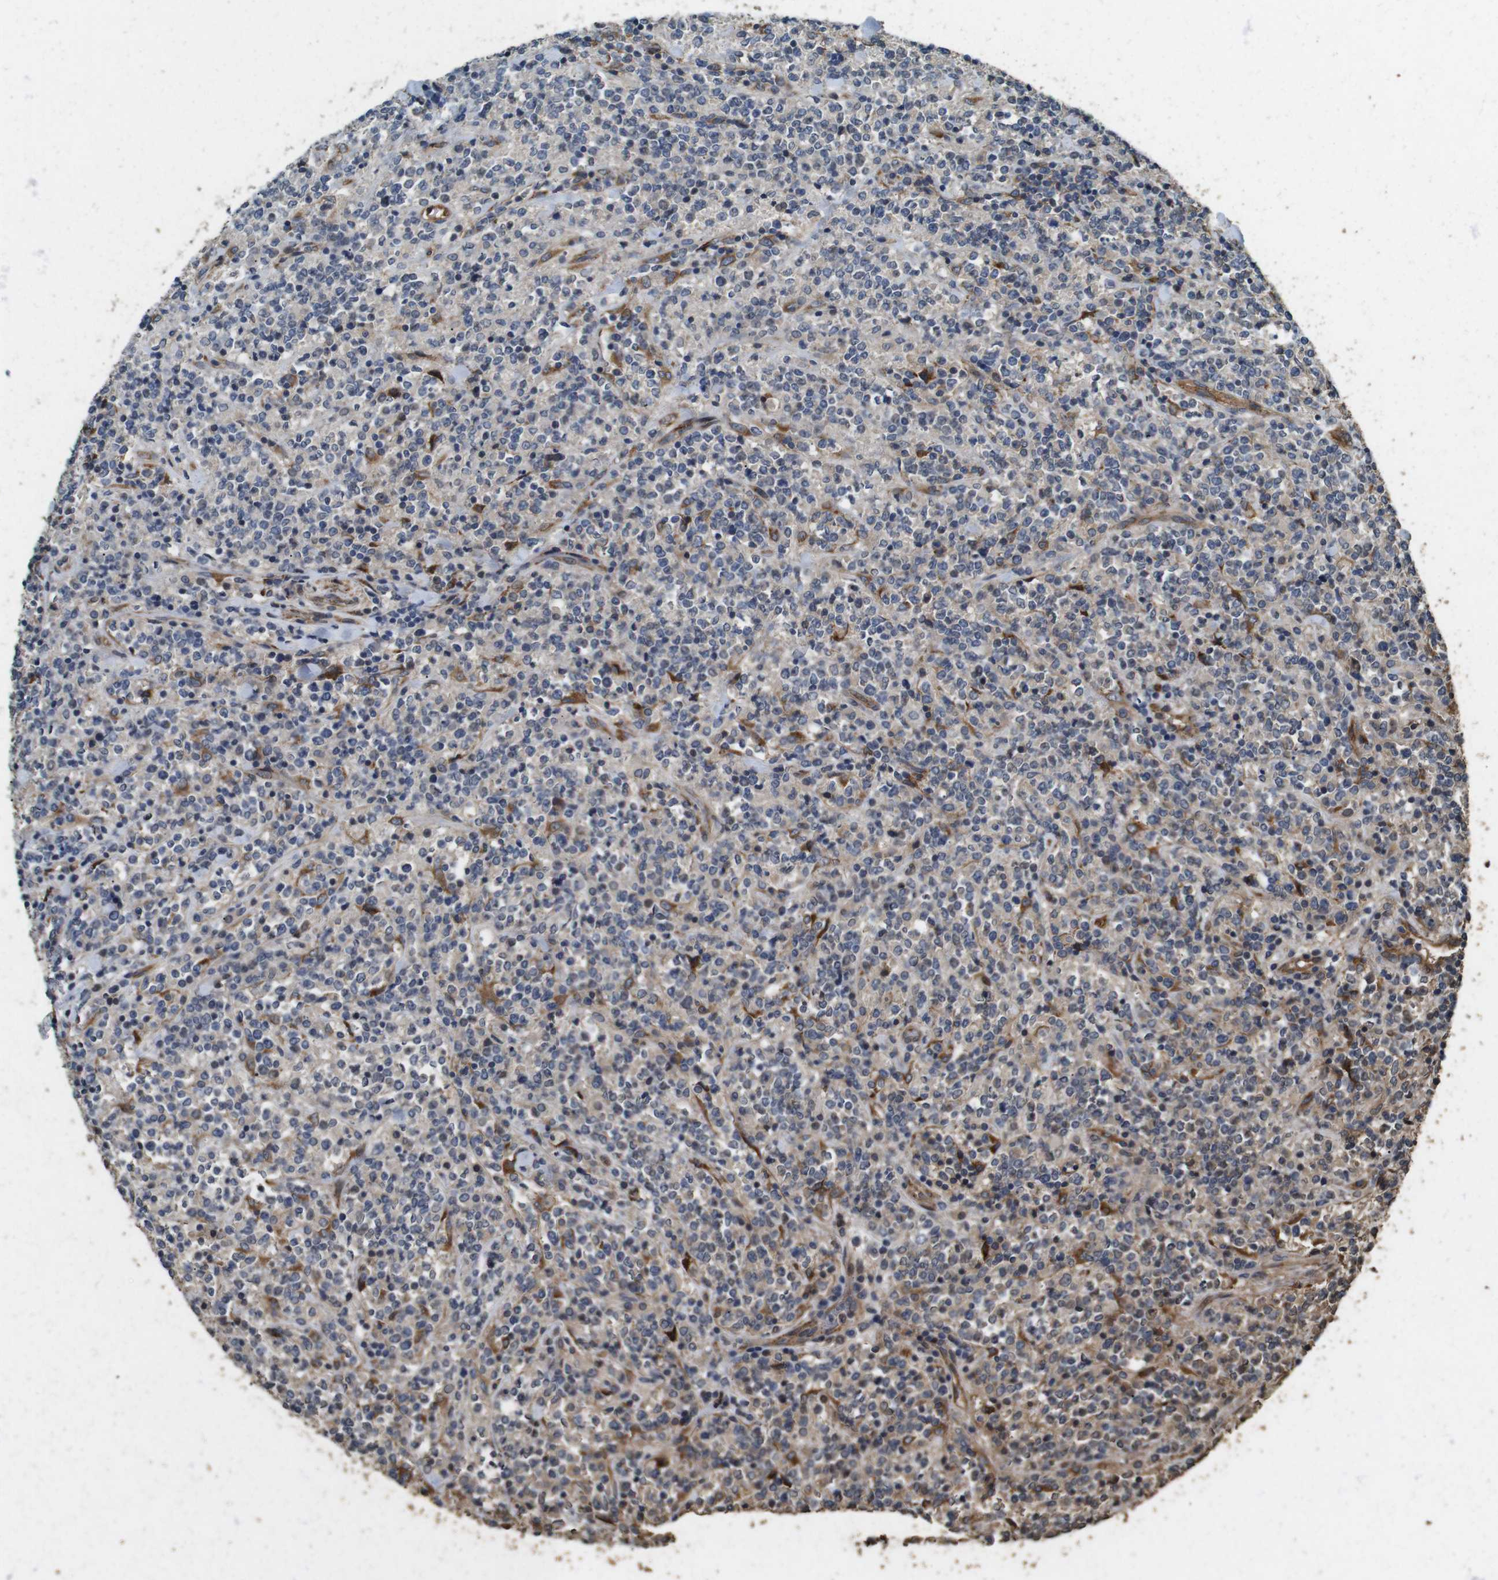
{"staining": {"intensity": "weak", "quantity": "25%-75%", "location": "cytoplasmic/membranous"}, "tissue": "lymphoma", "cell_type": "Tumor cells", "image_type": "cancer", "snomed": [{"axis": "morphology", "description": "Malignant lymphoma, non-Hodgkin's type, High grade"}, {"axis": "topography", "description": "Soft tissue"}], "caption": "Weak cytoplasmic/membranous protein expression is identified in about 25%-75% of tumor cells in lymphoma.", "gene": "CNPY4", "patient": {"sex": "male", "age": 18}}